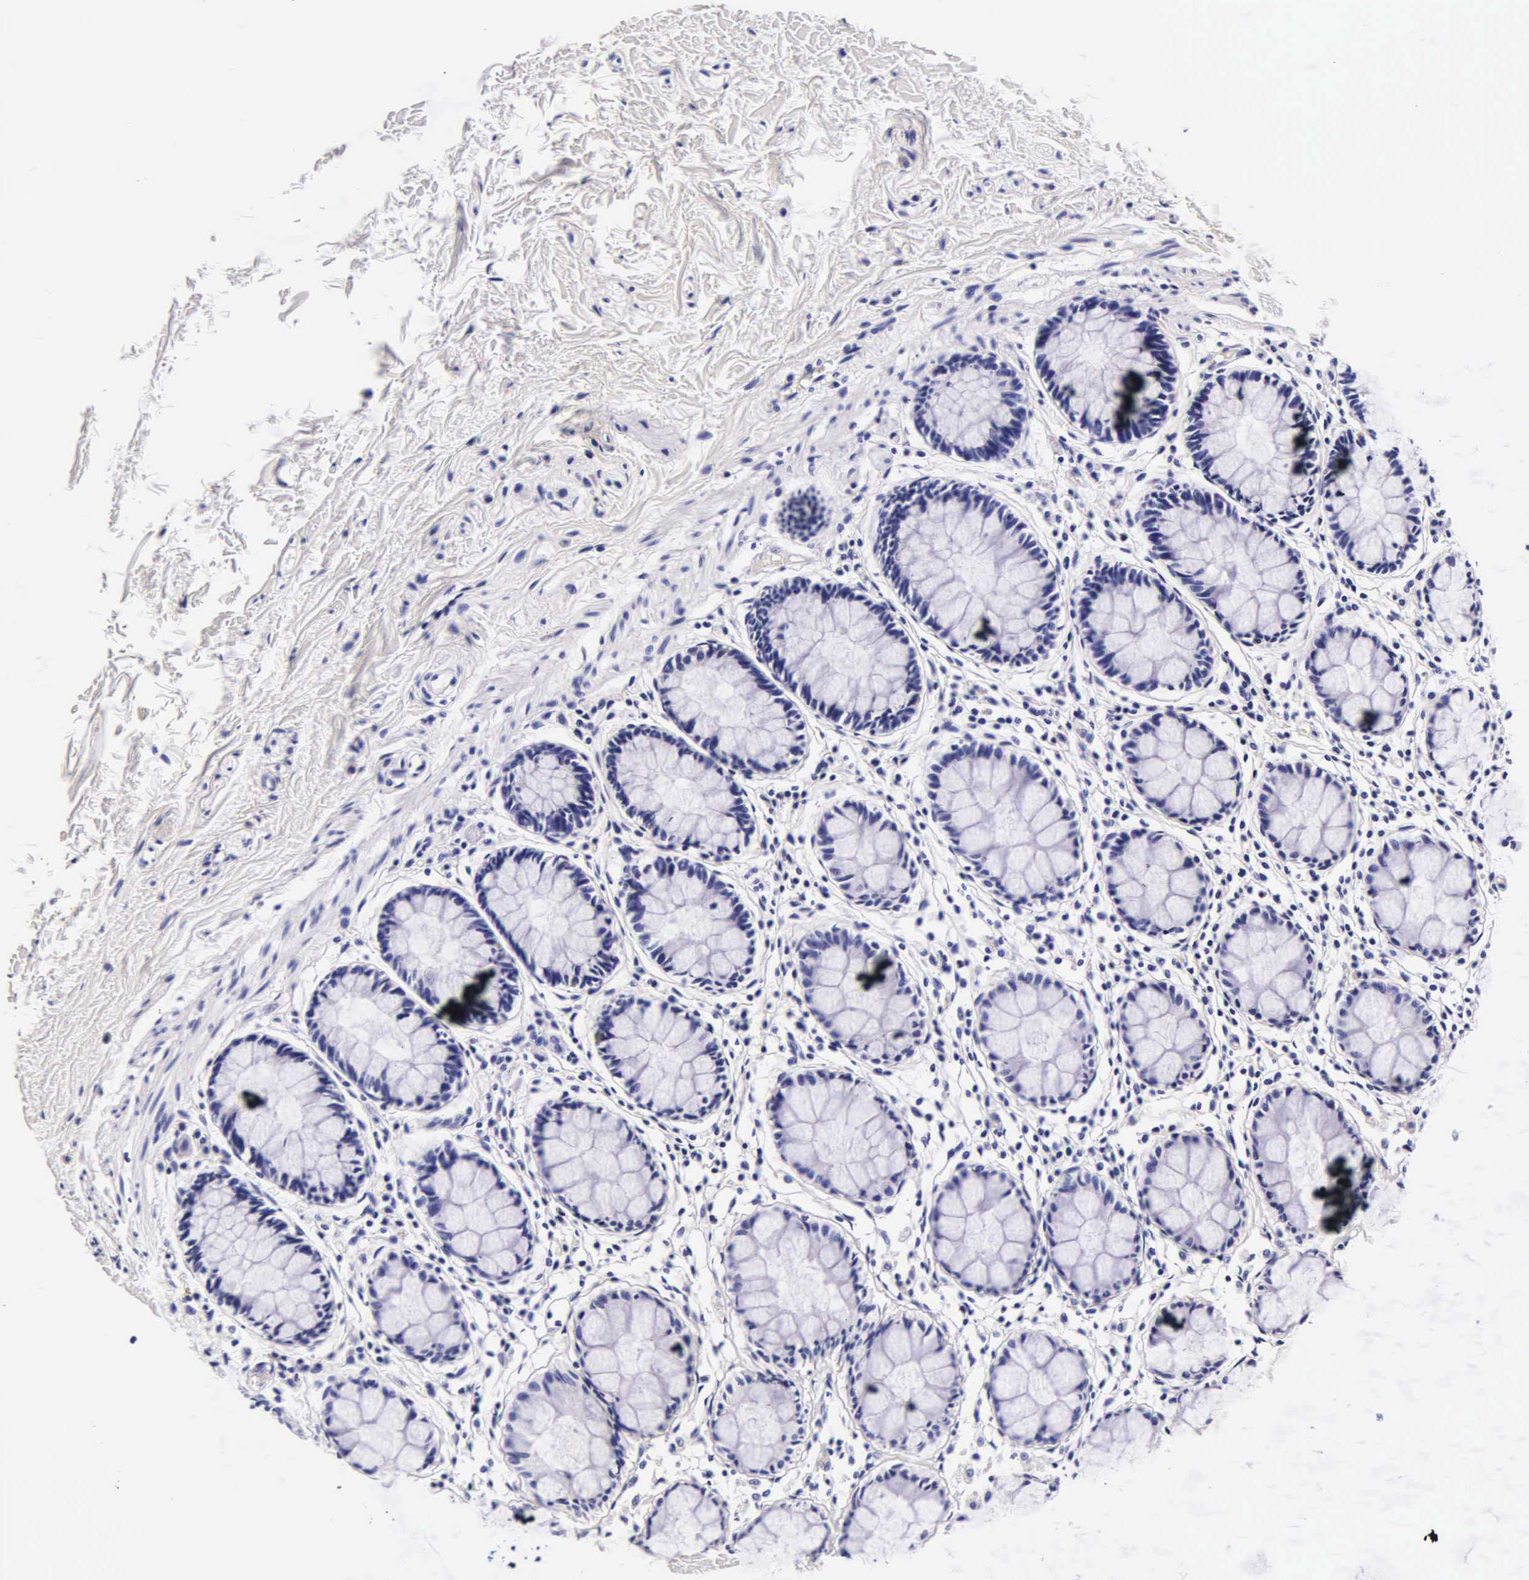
{"staining": {"intensity": "negative", "quantity": "none", "location": "none"}, "tissue": "rectum", "cell_type": "Glandular cells", "image_type": "normal", "snomed": [{"axis": "morphology", "description": "Normal tissue, NOS"}, {"axis": "topography", "description": "Rectum"}], "caption": "IHC of normal rectum demonstrates no staining in glandular cells.", "gene": "DGCR2", "patient": {"sex": "male", "age": 86}}